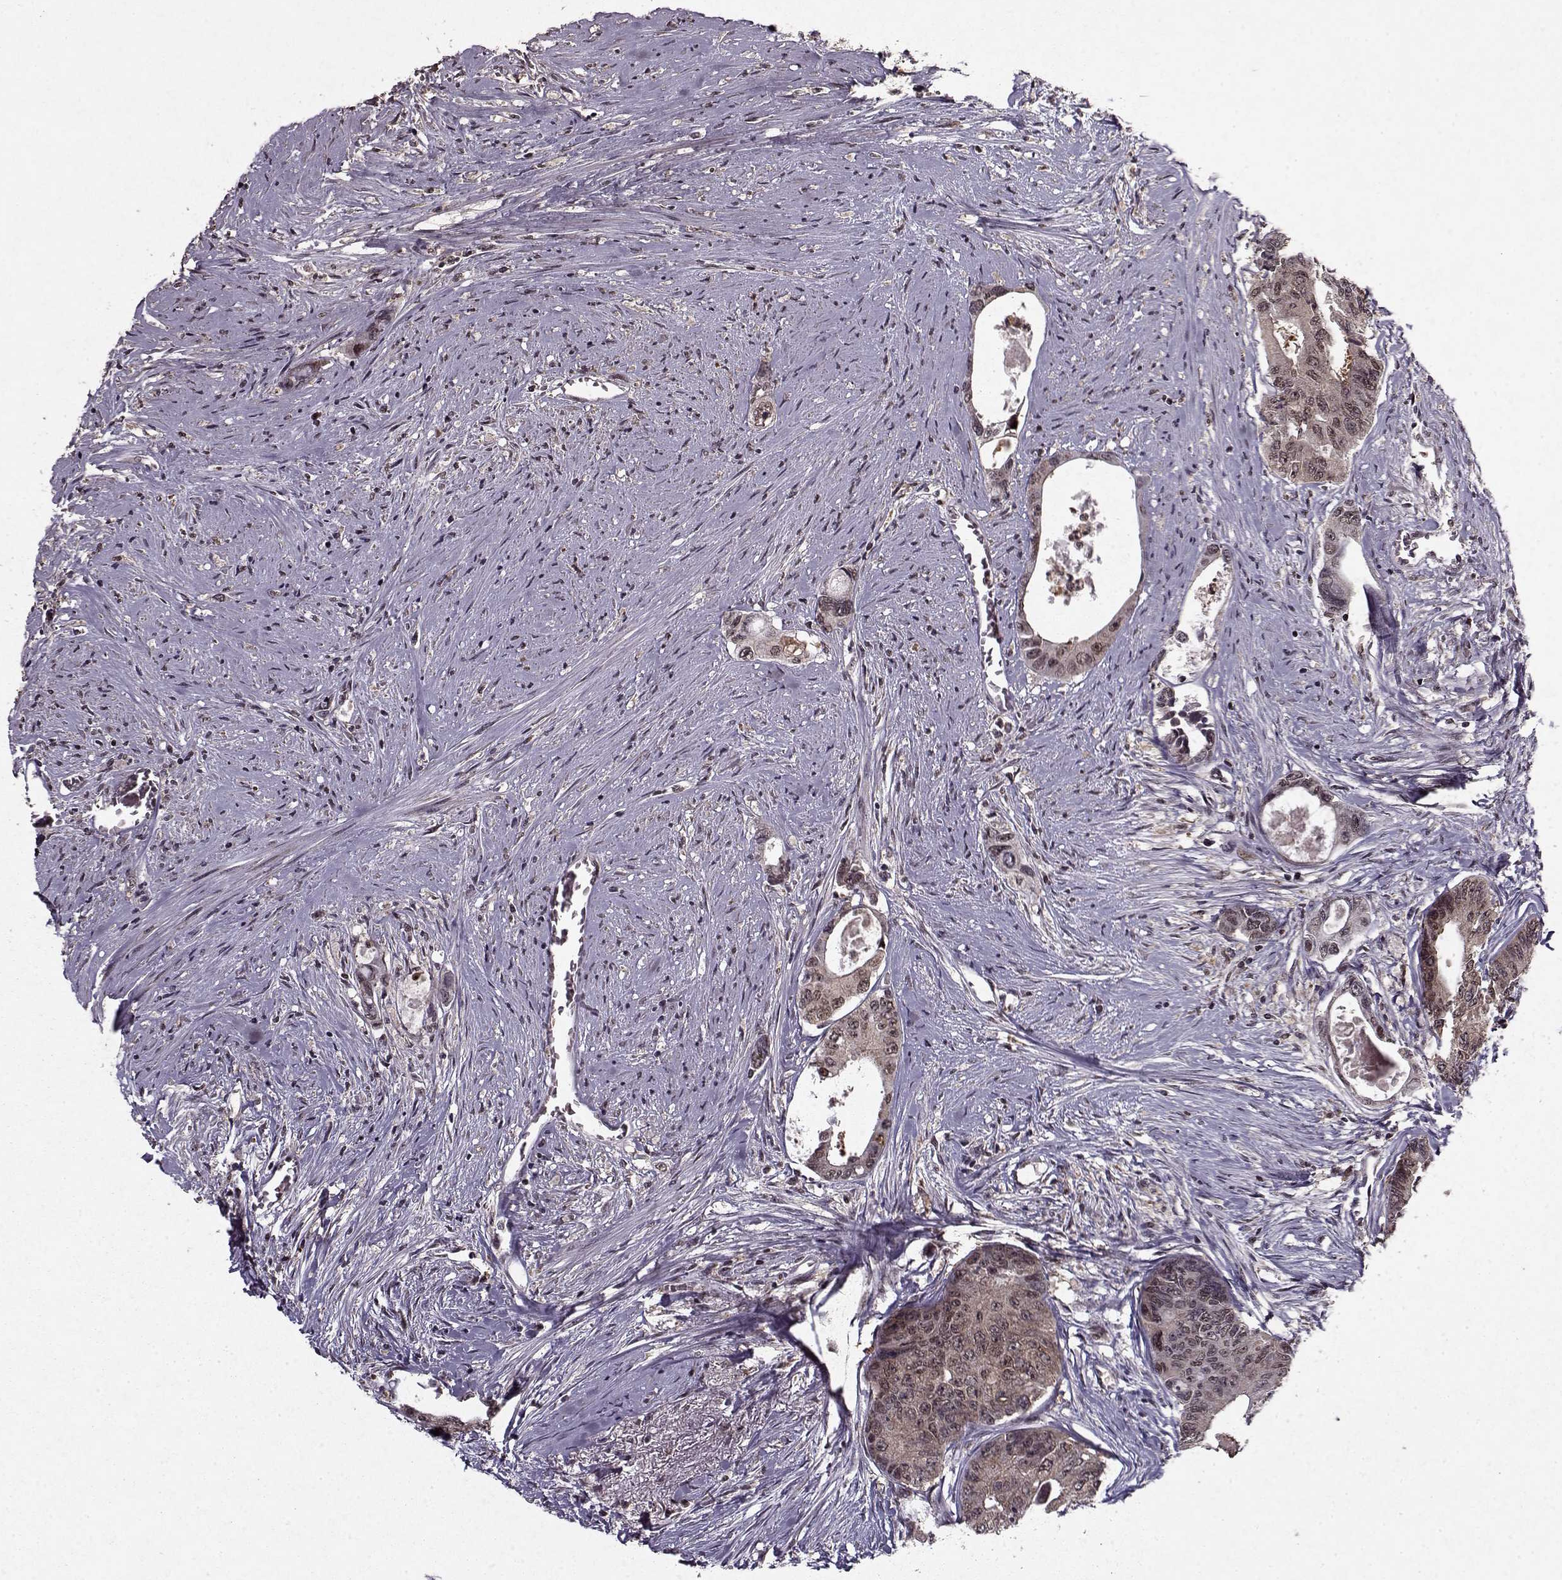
{"staining": {"intensity": "weak", "quantity": ">75%", "location": "cytoplasmic/membranous,nuclear"}, "tissue": "colorectal cancer", "cell_type": "Tumor cells", "image_type": "cancer", "snomed": [{"axis": "morphology", "description": "Adenocarcinoma, NOS"}, {"axis": "topography", "description": "Rectum"}], "caption": "Brown immunohistochemical staining in colorectal adenocarcinoma displays weak cytoplasmic/membranous and nuclear staining in approximately >75% of tumor cells.", "gene": "PSMA7", "patient": {"sex": "male", "age": 59}}